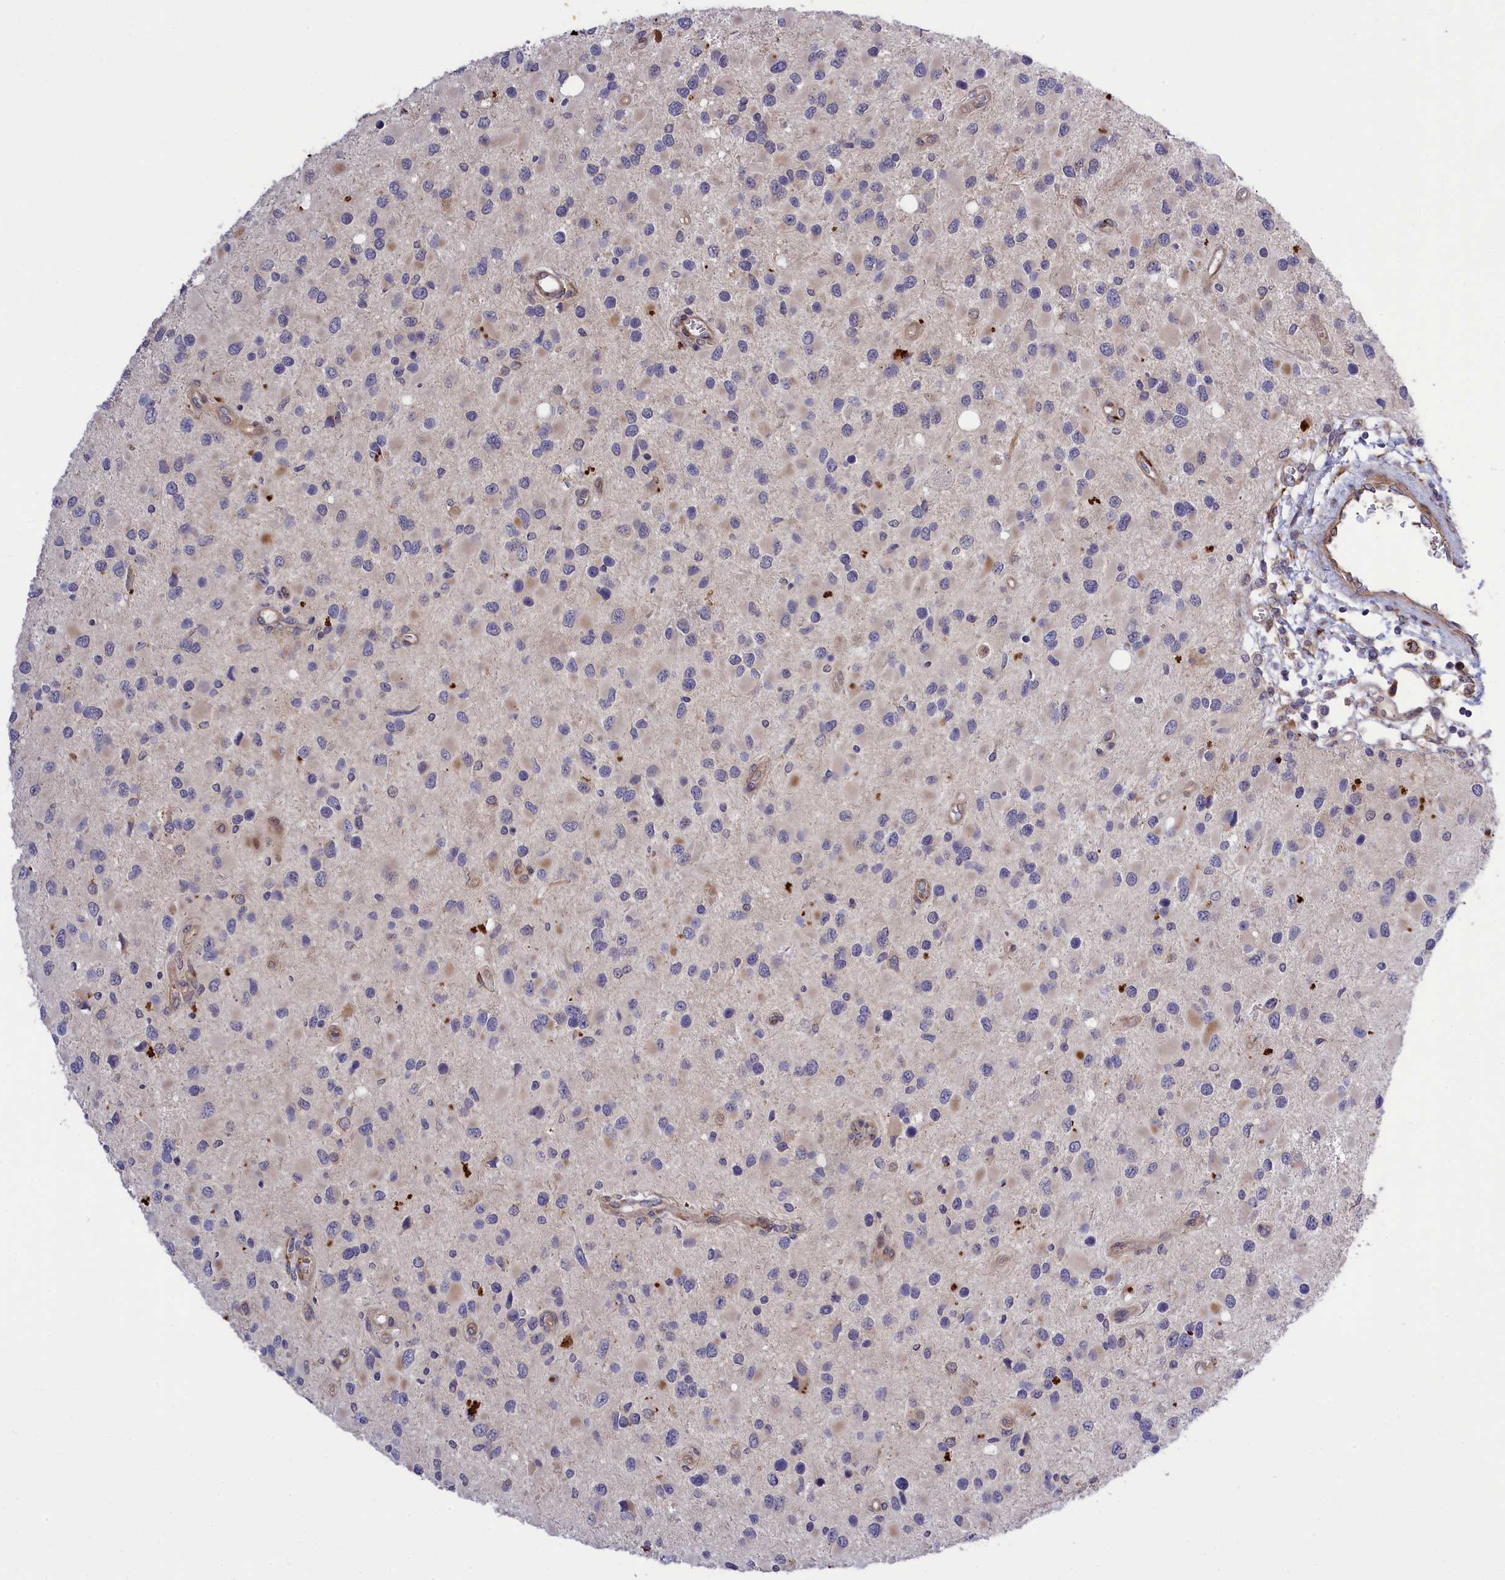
{"staining": {"intensity": "negative", "quantity": "none", "location": "none"}, "tissue": "glioma", "cell_type": "Tumor cells", "image_type": "cancer", "snomed": [{"axis": "morphology", "description": "Glioma, malignant, High grade"}, {"axis": "topography", "description": "Brain"}], "caption": "A high-resolution photomicrograph shows immunohistochemistry (IHC) staining of malignant glioma (high-grade), which exhibits no significant positivity in tumor cells.", "gene": "DDX60L", "patient": {"sex": "male", "age": 53}}